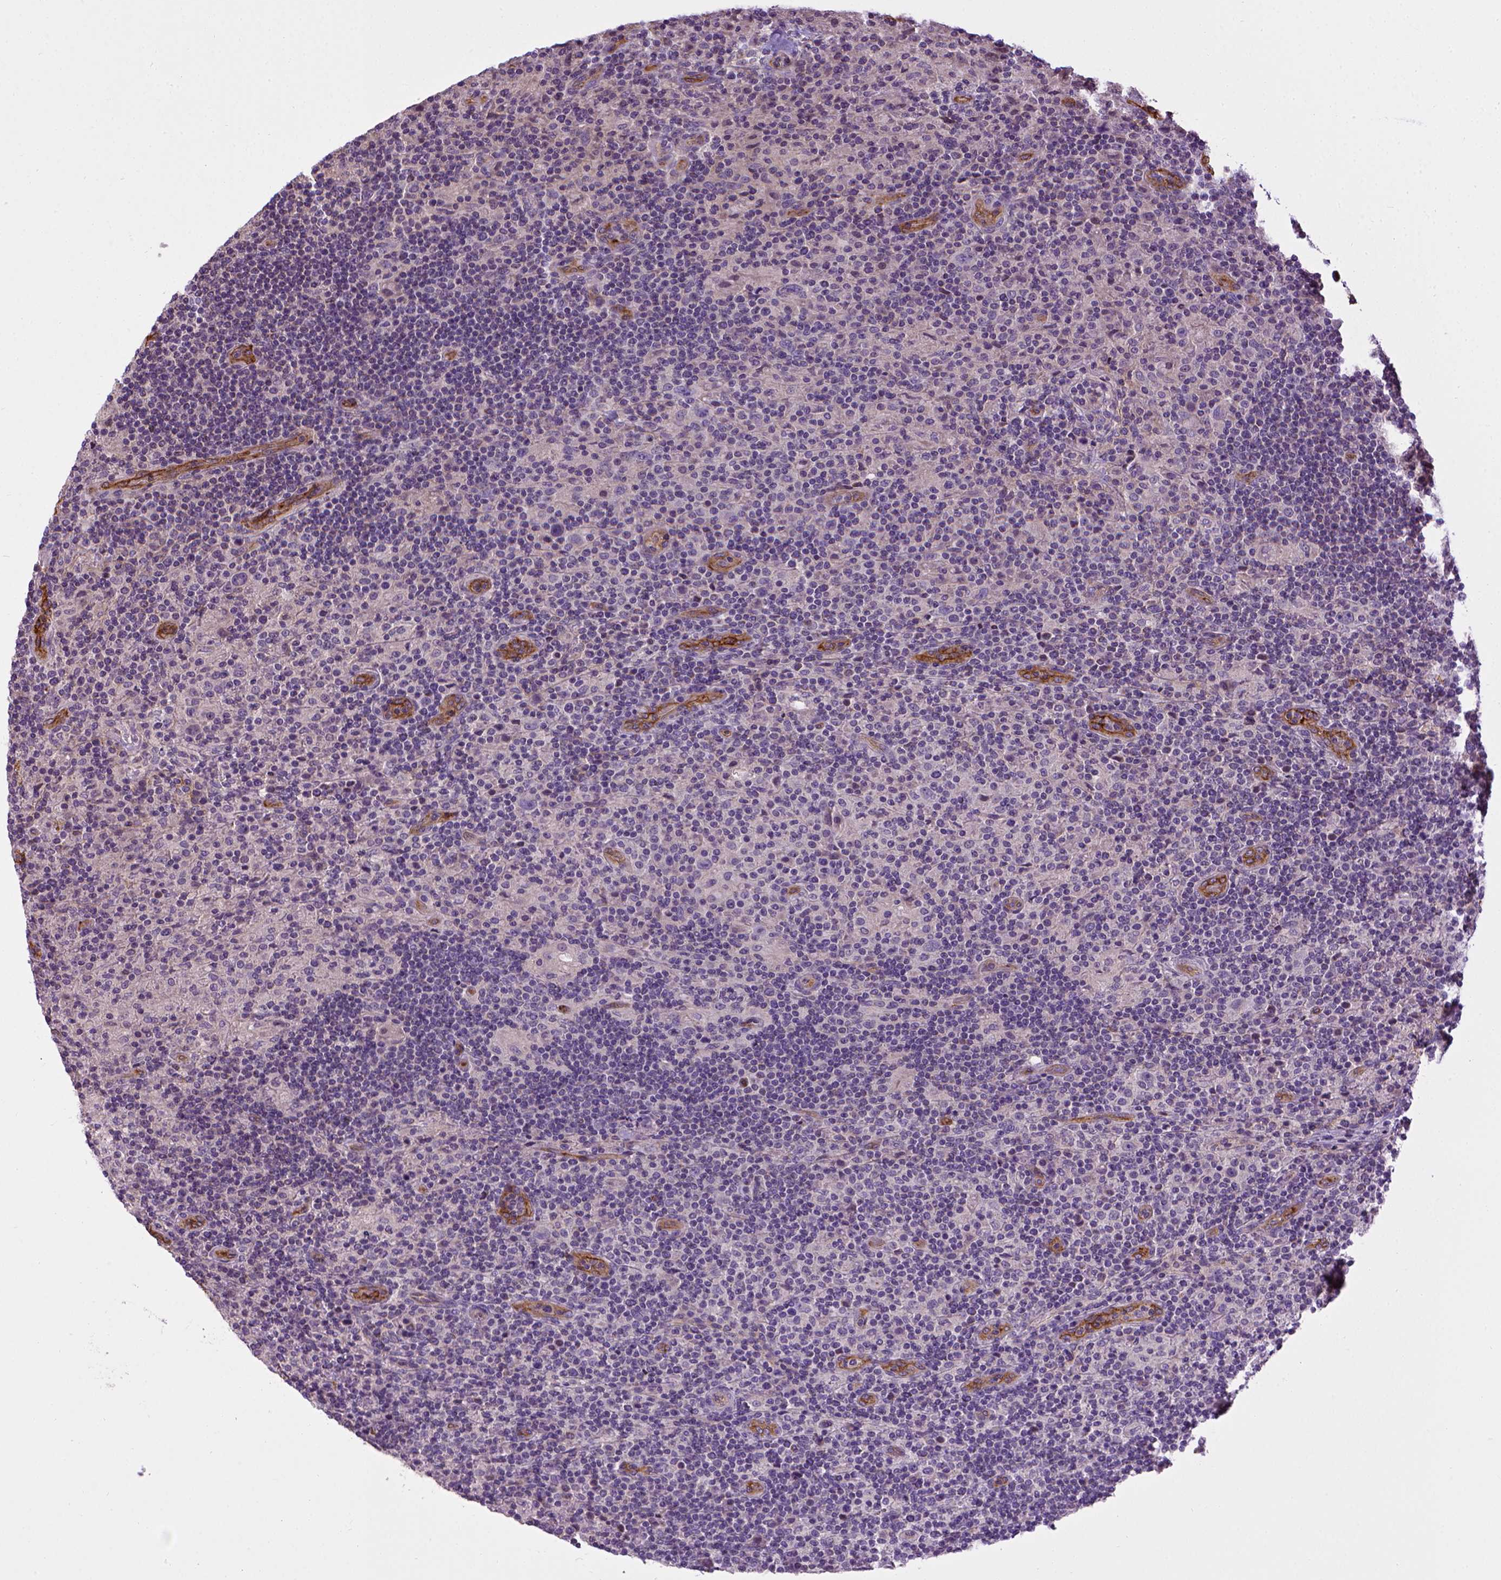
{"staining": {"intensity": "negative", "quantity": "none", "location": "none"}, "tissue": "lymphoma", "cell_type": "Tumor cells", "image_type": "cancer", "snomed": [{"axis": "morphology", "description": "Hodgkin's disease, NOS"}, {"axis": "topography", "description": "Lymph node"}], "caption": "Immunohistochemical staining of human lymphoma displays no significant positivity in tumor cells.", "gene": "ENG", "patient": {"sex": "male", "age": 70}}